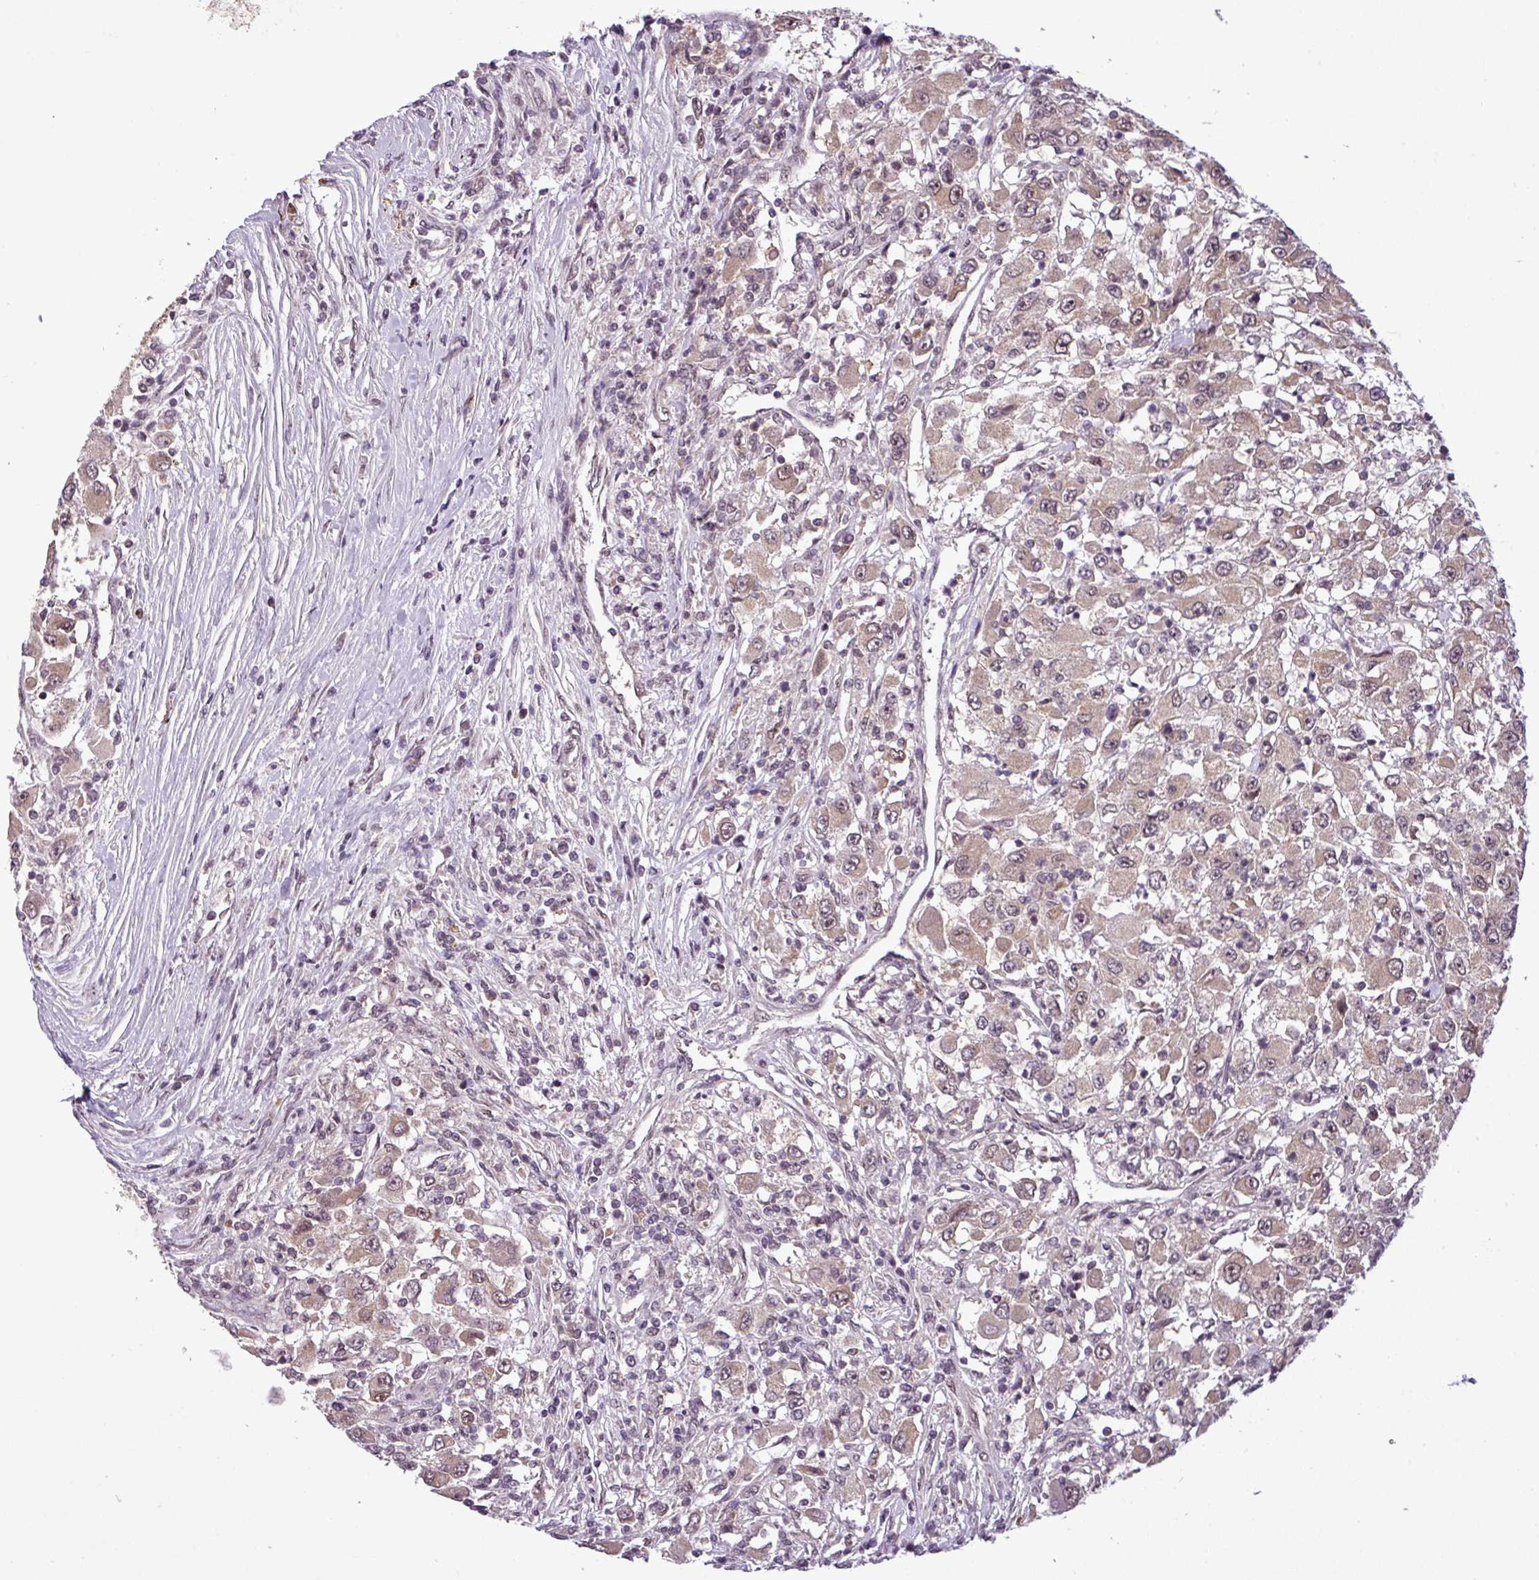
{"staining": {"intensity": "weak", "quantity": ">75%", "location": "cytoplasmic/membranous"}, "tissue": "renal cancer", "cell_type": "Tumor cells", "image_type": "cancer", "snomed": [{"axis": "morphology", "description": "Adenocarcinoma, NOS"}, {"axis": "topography", "description": "Kidney"}], "caption": "IHC histopathology image of renal cancer (adenocarcinoma) stained for a protein (brown), which displays low levels of weak cytoplasmic/membranous positivity in approximately >75% of tumor cells.", "gene": "MFHAS1", "patient": {"sex": "female", "age": 67}}